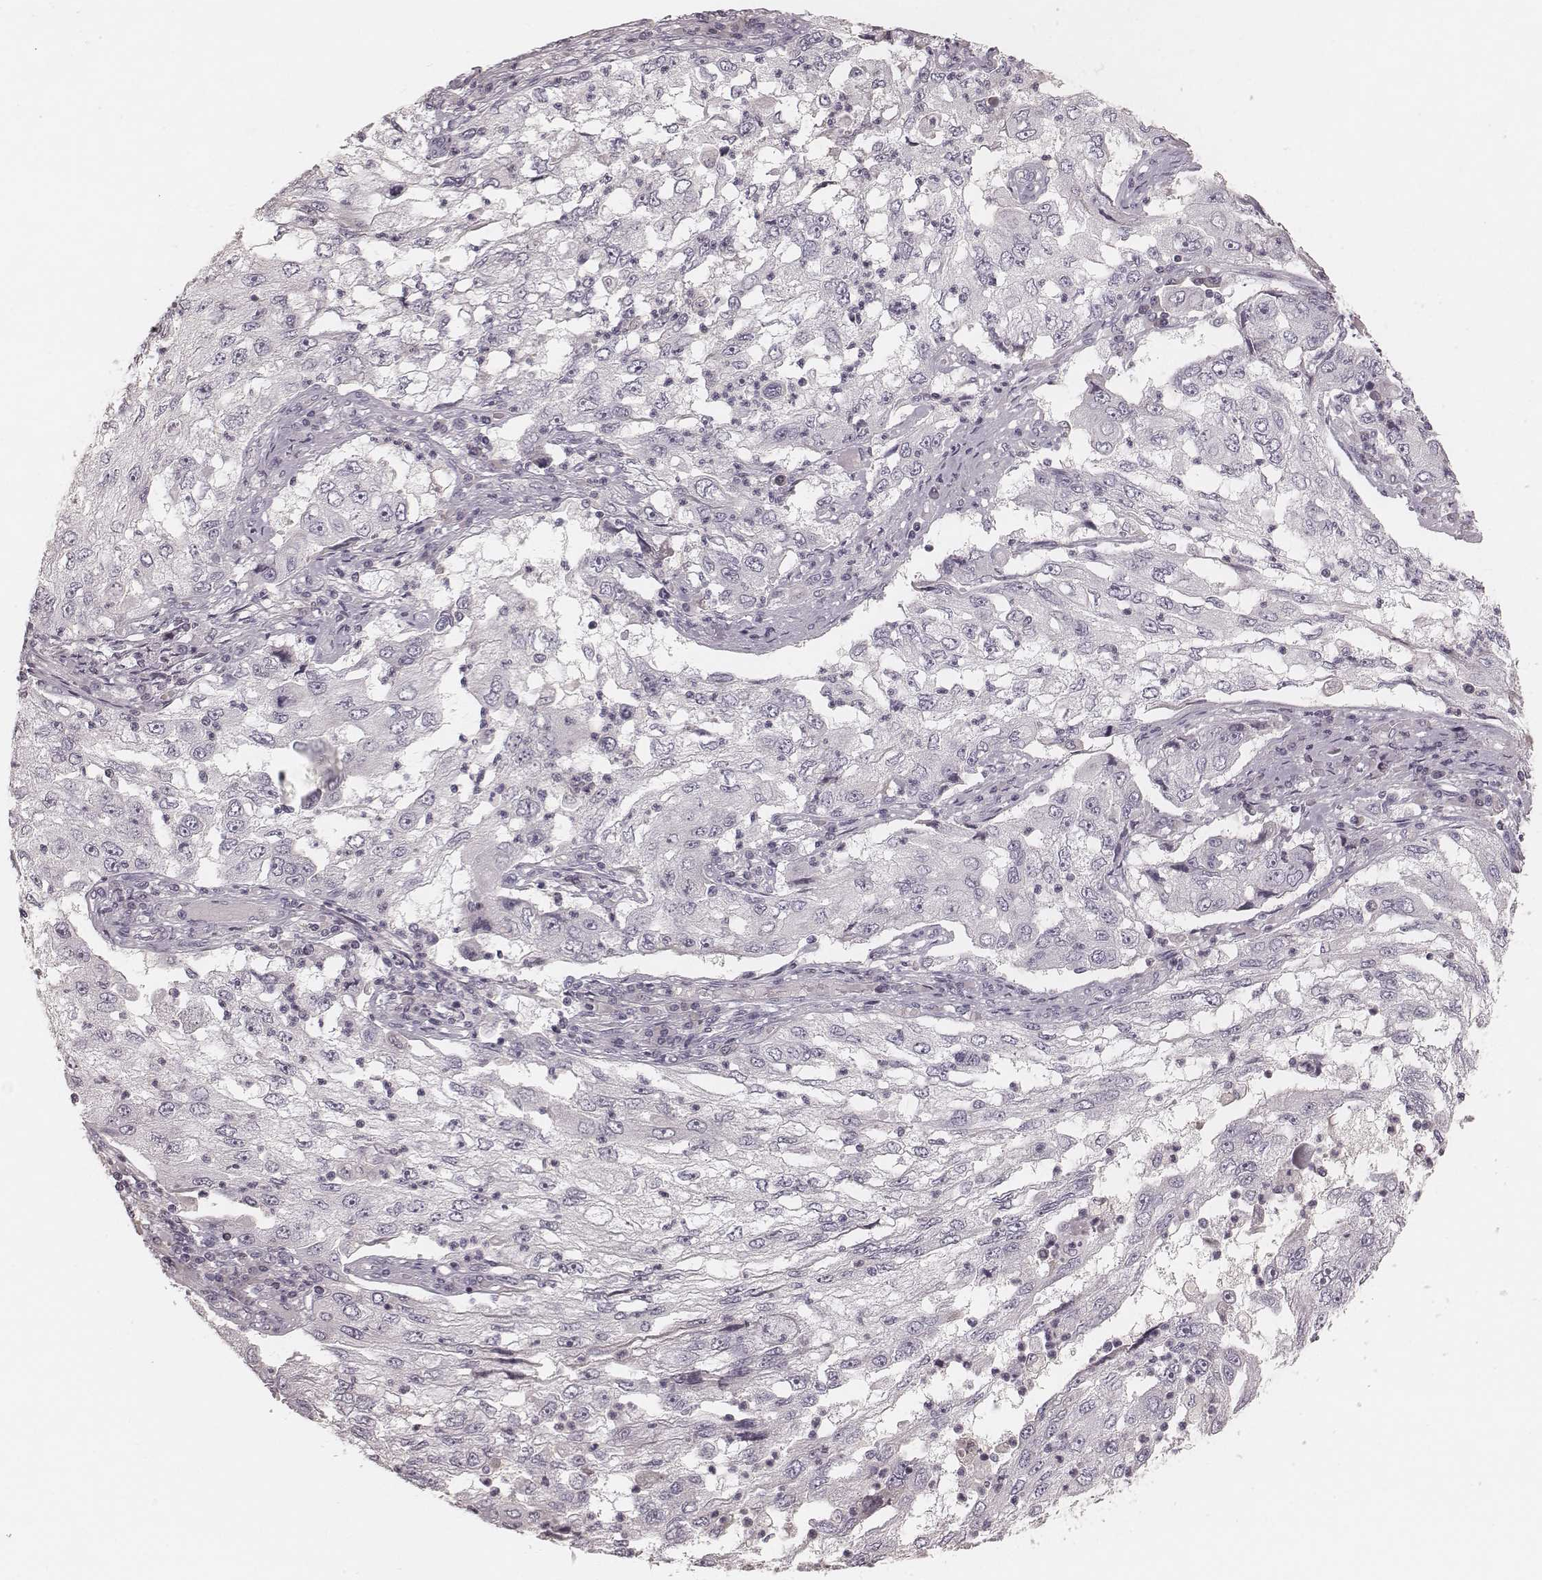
{"staining": {"intensity": "negative", "quantity": "none", "location": "none"}, "tissue": "cervical cancer", "cell_type": "Tumor cells", "image_type": "cancer", "snomed": [{"axis": "morphology", "description": "Squamous cell carcinoma, NOS"}, {"axis": "topography", "description": "Cervix"}], "caption": "This is a image of immunohistochemistry staining of squamous cell carcinoma (cervical), which shows no expression in tumor cells.", "gene": "SMIM24", "patient": {"sex": "female", "age": 36}}